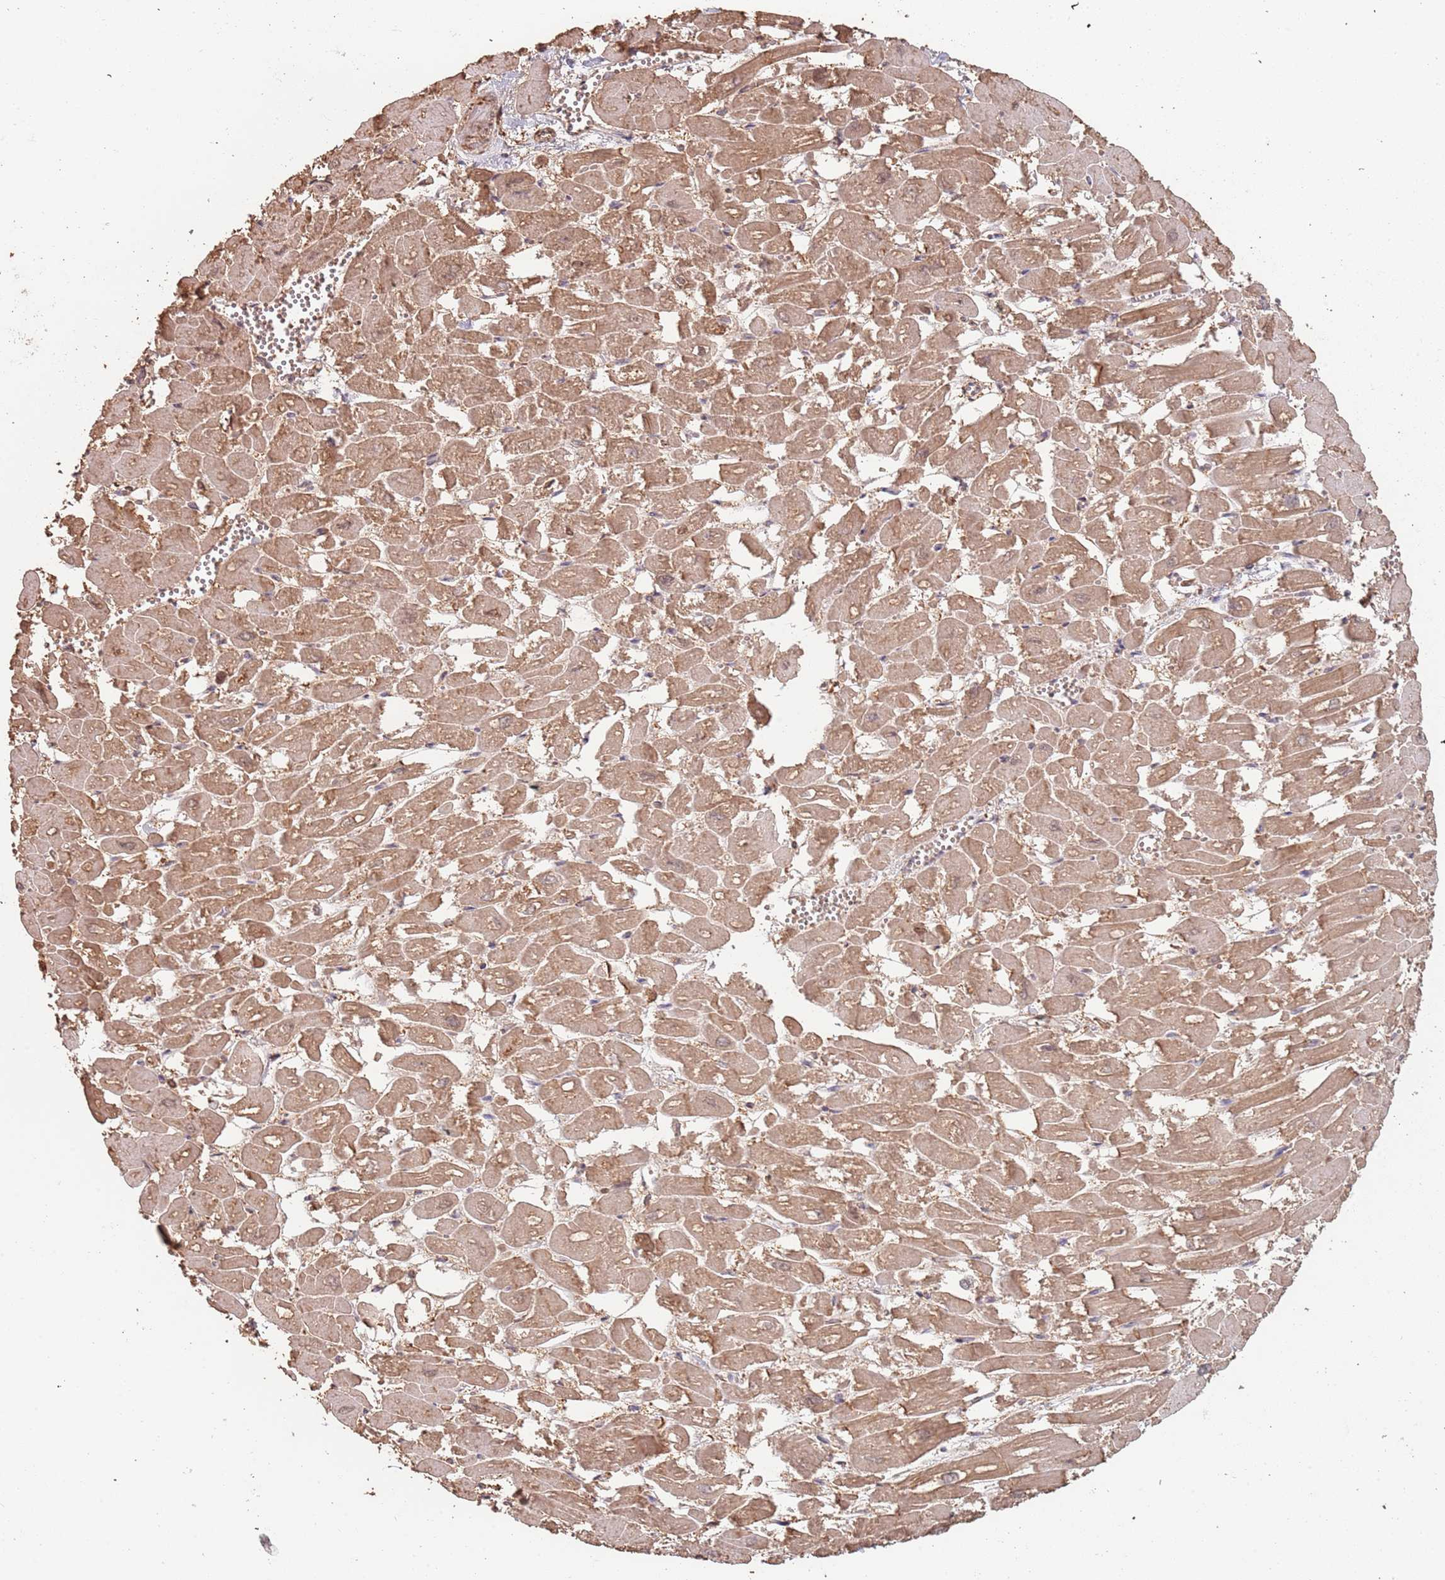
{"staining": {"intensity": "moderate", "quantity": ">75%", "location": "cytoplasmic/membranous"}, "tissue": "heart muscle", "cell_type": "Cardiomyocytes", "image_type": "normal", "snomed": [{"axis": "morphology", "description": "Normal tissue, NOS"}, {"axis": "topography", "description": "Heart"}], "caption": "An immunohistochemistry (IHC) image of normal tissue is shown. Protein staining in brown shows moderate cytoplasmic/membranous positivity in heart muscle within cardiomyocytes. (DAB (3,3'-diaminobenzidine) = brown stain, brightfield microscopy at high magnification).", "gene": "ATOSB", "patient": {"sex": "male", "age": 54}}